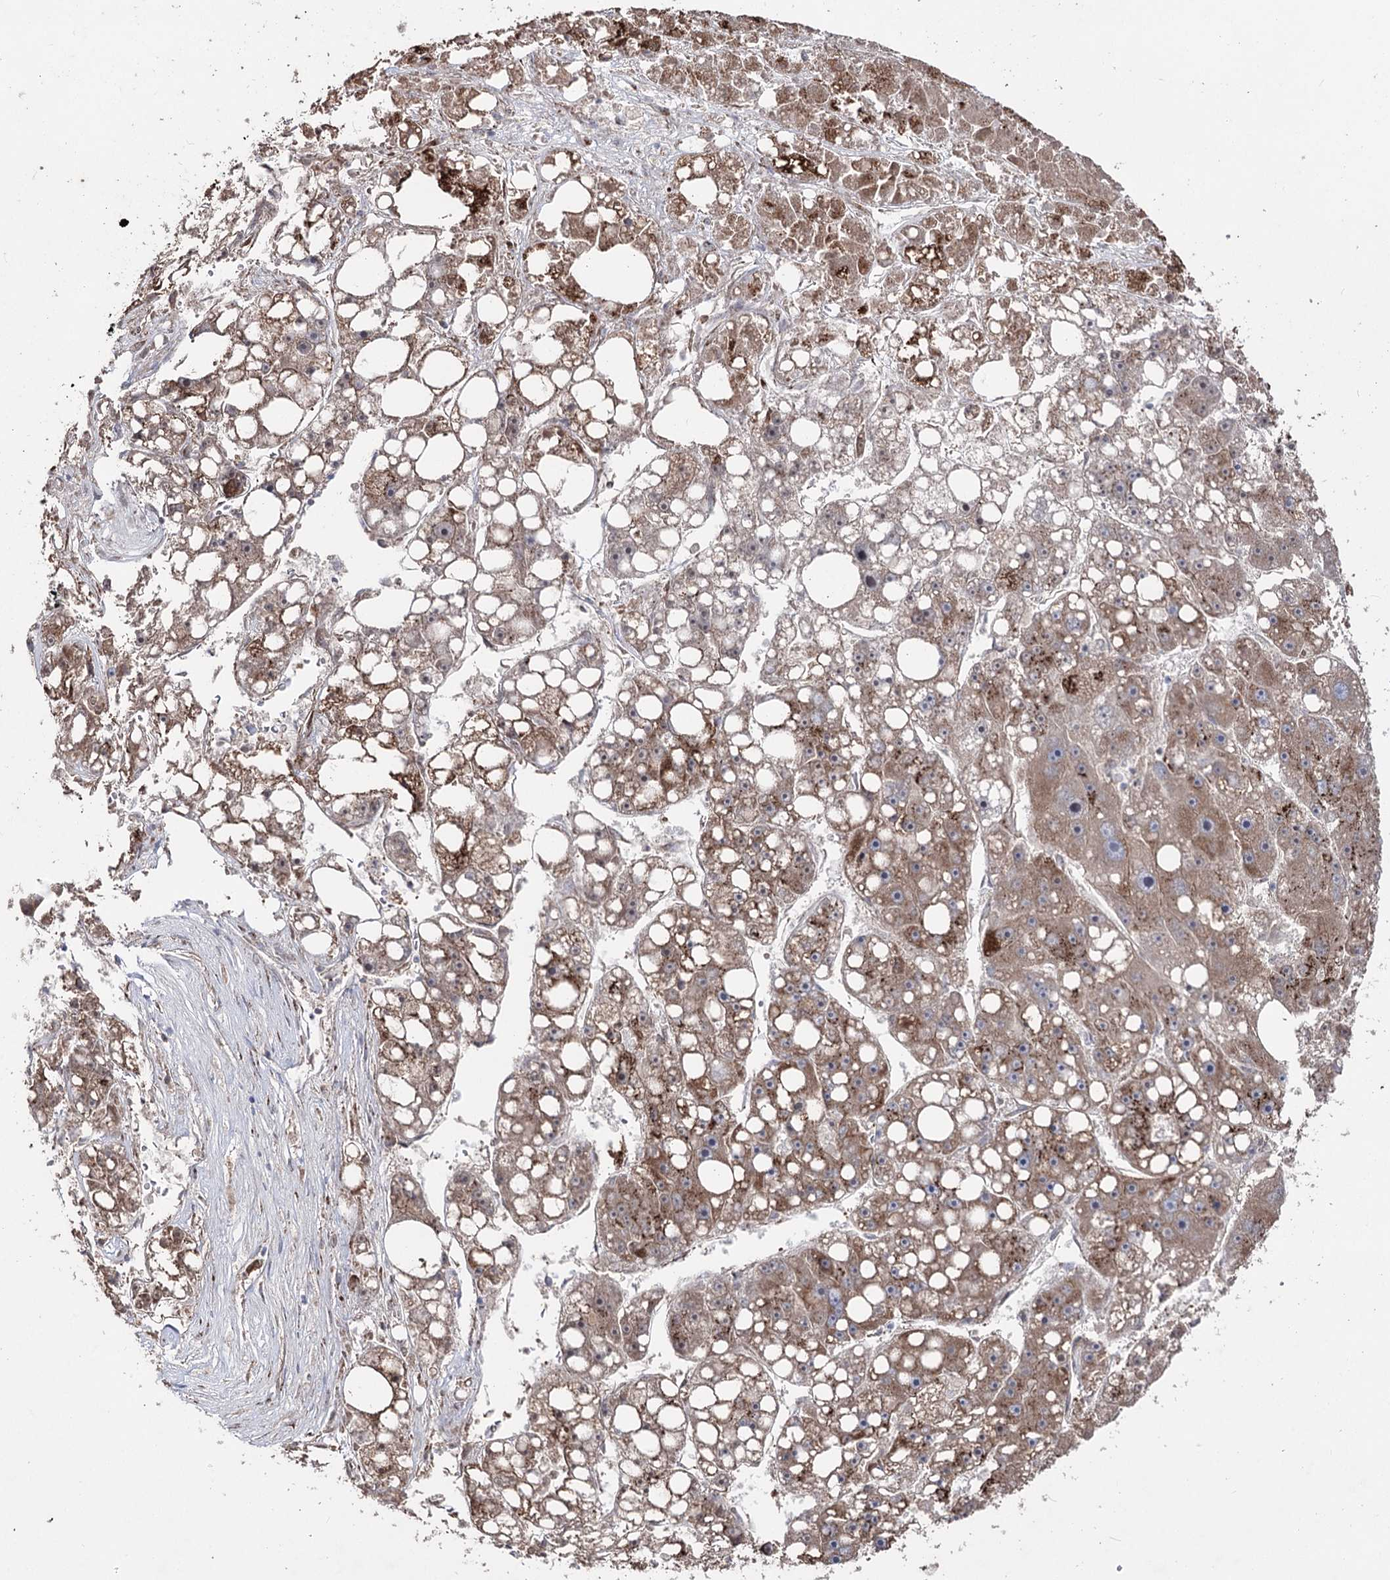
{"staining": {"intensity": "moderate", "quantity": ">75%", "location": "cytoplasmic/membranous"}, "tissue": "liver cancer", "cell_type": "Tumor cells", "image_type": "cancer", "snomed": [{"axis": "morphology", "description": "Carcinoma, Hepatocellular, NOS"}, {"axis": "topography", "description": "Liver"}], "caption": "Human liver hepatocellular carcinoma stained with a brown dye exhibits moderate cytoplasmic/membranous positive expression in about >75% of tumor cells.", "gene": "ARHGAP20", "patient": {"sex": "female", "age": 61}}